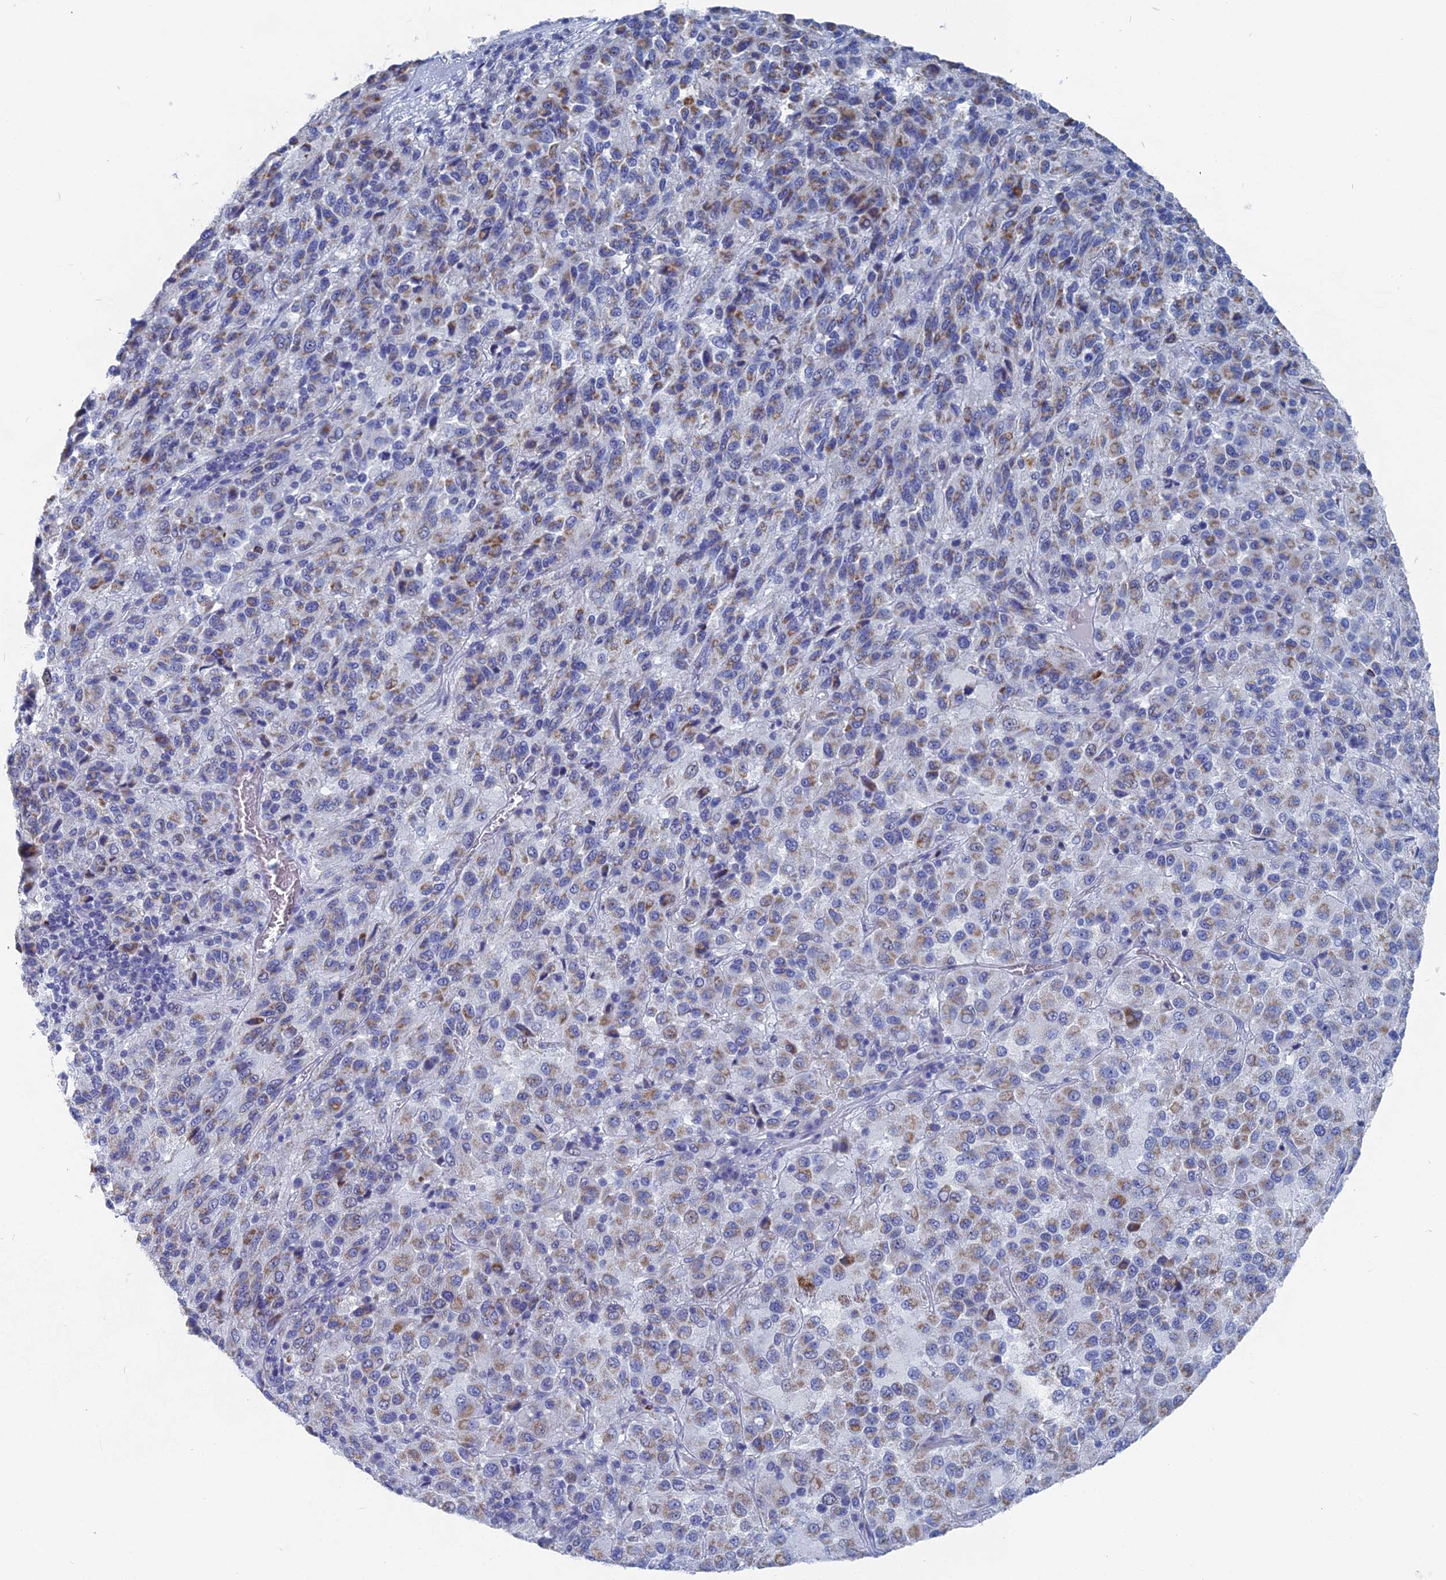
{"staining": {"intensity": "moderate", "quantity": "<25%", "location": "cytoplasmic/membranous"}, "tissue": "melanoma", "cell_type": "Tumor cells", "image_type": "cancer", "snomed": [{"axis": "morphology", "description": "Malignant melanoma, Metastatic site"}, {"axis": "topography", "description": "Lung"}], "caption": "Immunohistochemistry (IHC) micrograph of neoplastic tissue: melanoma stained using immunohistochemistry (IHC) shows low levels of moderate protein expression localized specifically in the cytoplasmic/membranous of tumor cells, appearing as a cytoplasmic/membranous brown color.", "gene": "HIGD1A", "patient": {"sex": "male", "age": 64}}